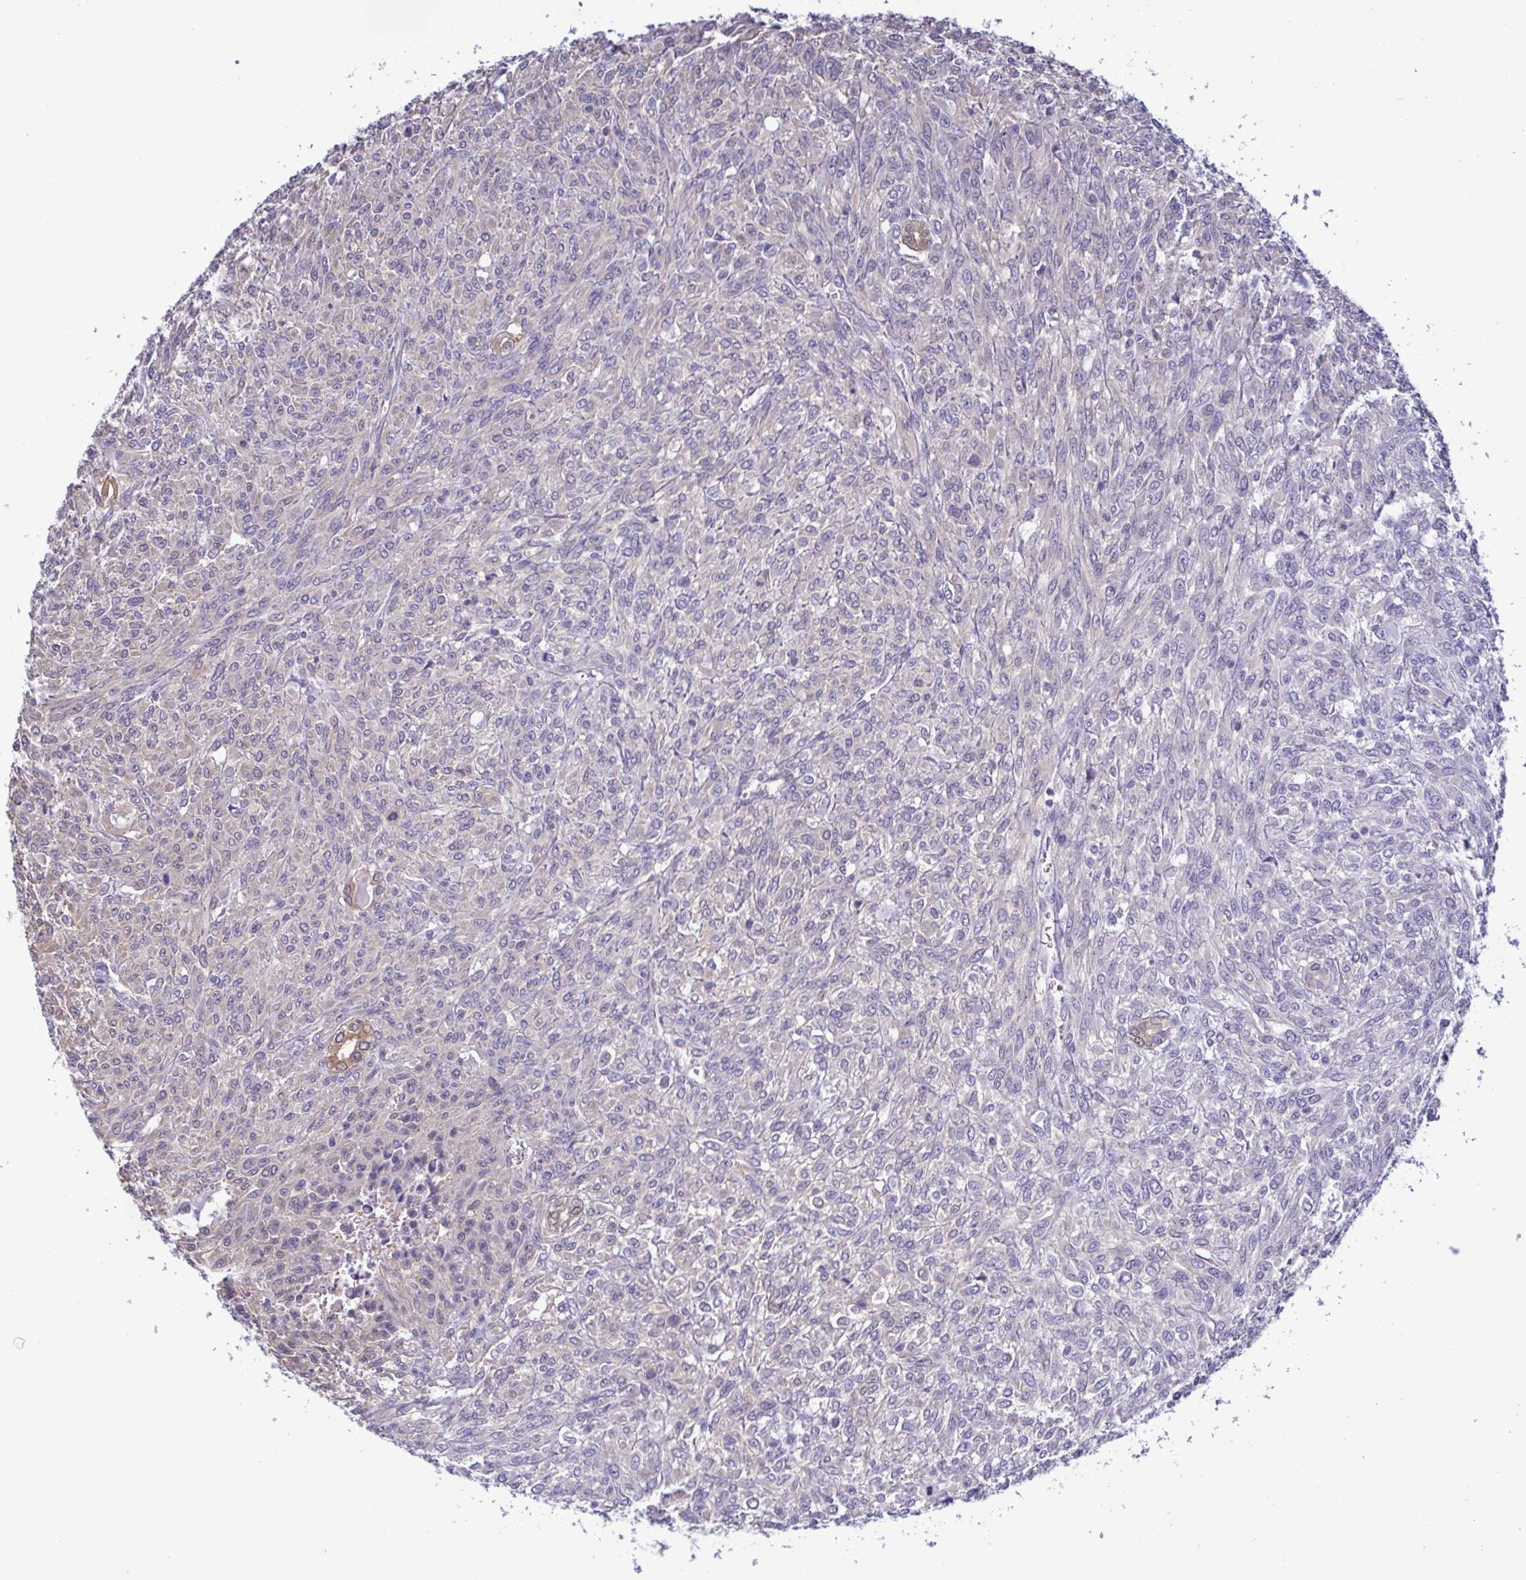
{"staining": {"intensity": "negative", "quantity": "none", "location": "none"}, "tissue": "renal cancer", "cell_type": "Tumor cells", "image_type": "cancer", "snomed": [{"axis": "morphology", "description": "Adenocarcinoma, NOS"}, {"axis": "topography", "description": "Kidney"}], "caption": "The histopathology image displays no staining of tumor cells in renal cancer.", "gene": "LDHC", "patient": {"sex": "male", "age": 58}}